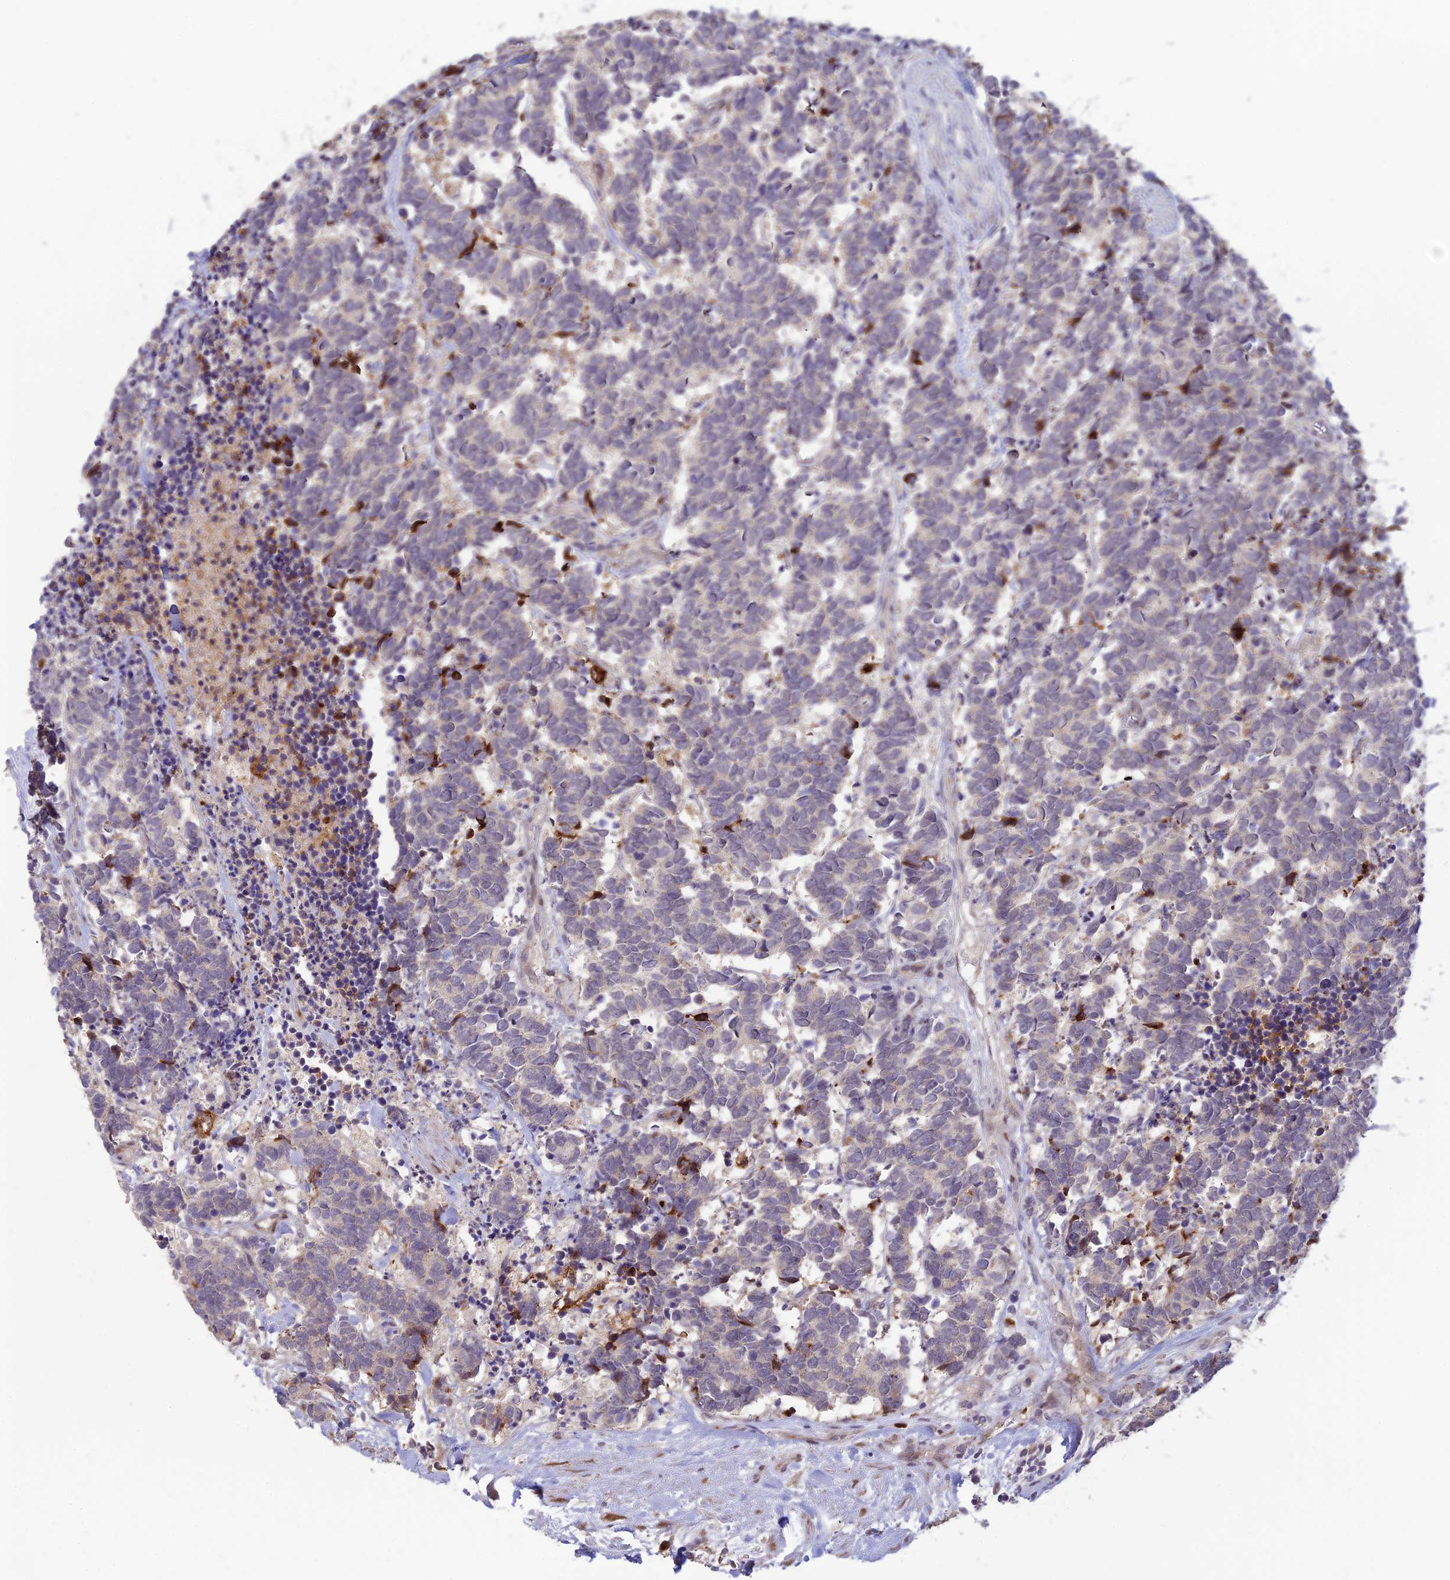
{"staining": {"intensity": "negative", "quantity": "none", "location": "none"}, "tissue": "carcinoid", "cell_type": "Tumor cells", "image_type": "cancer", "snomed": [{"axis": "morphology", "description": "Carcinoma, NOS"}, {"axis": "morphology", "description": "Carcinoid, malignant, NOS"}, {"axis": "topography", "description": "Prostate"}], "caption": "Image shows no protein positivity in tumor cells of carcinoid tissue.", "gene": "ASPDH", "patient": {"sex": "male", "age": 57}}